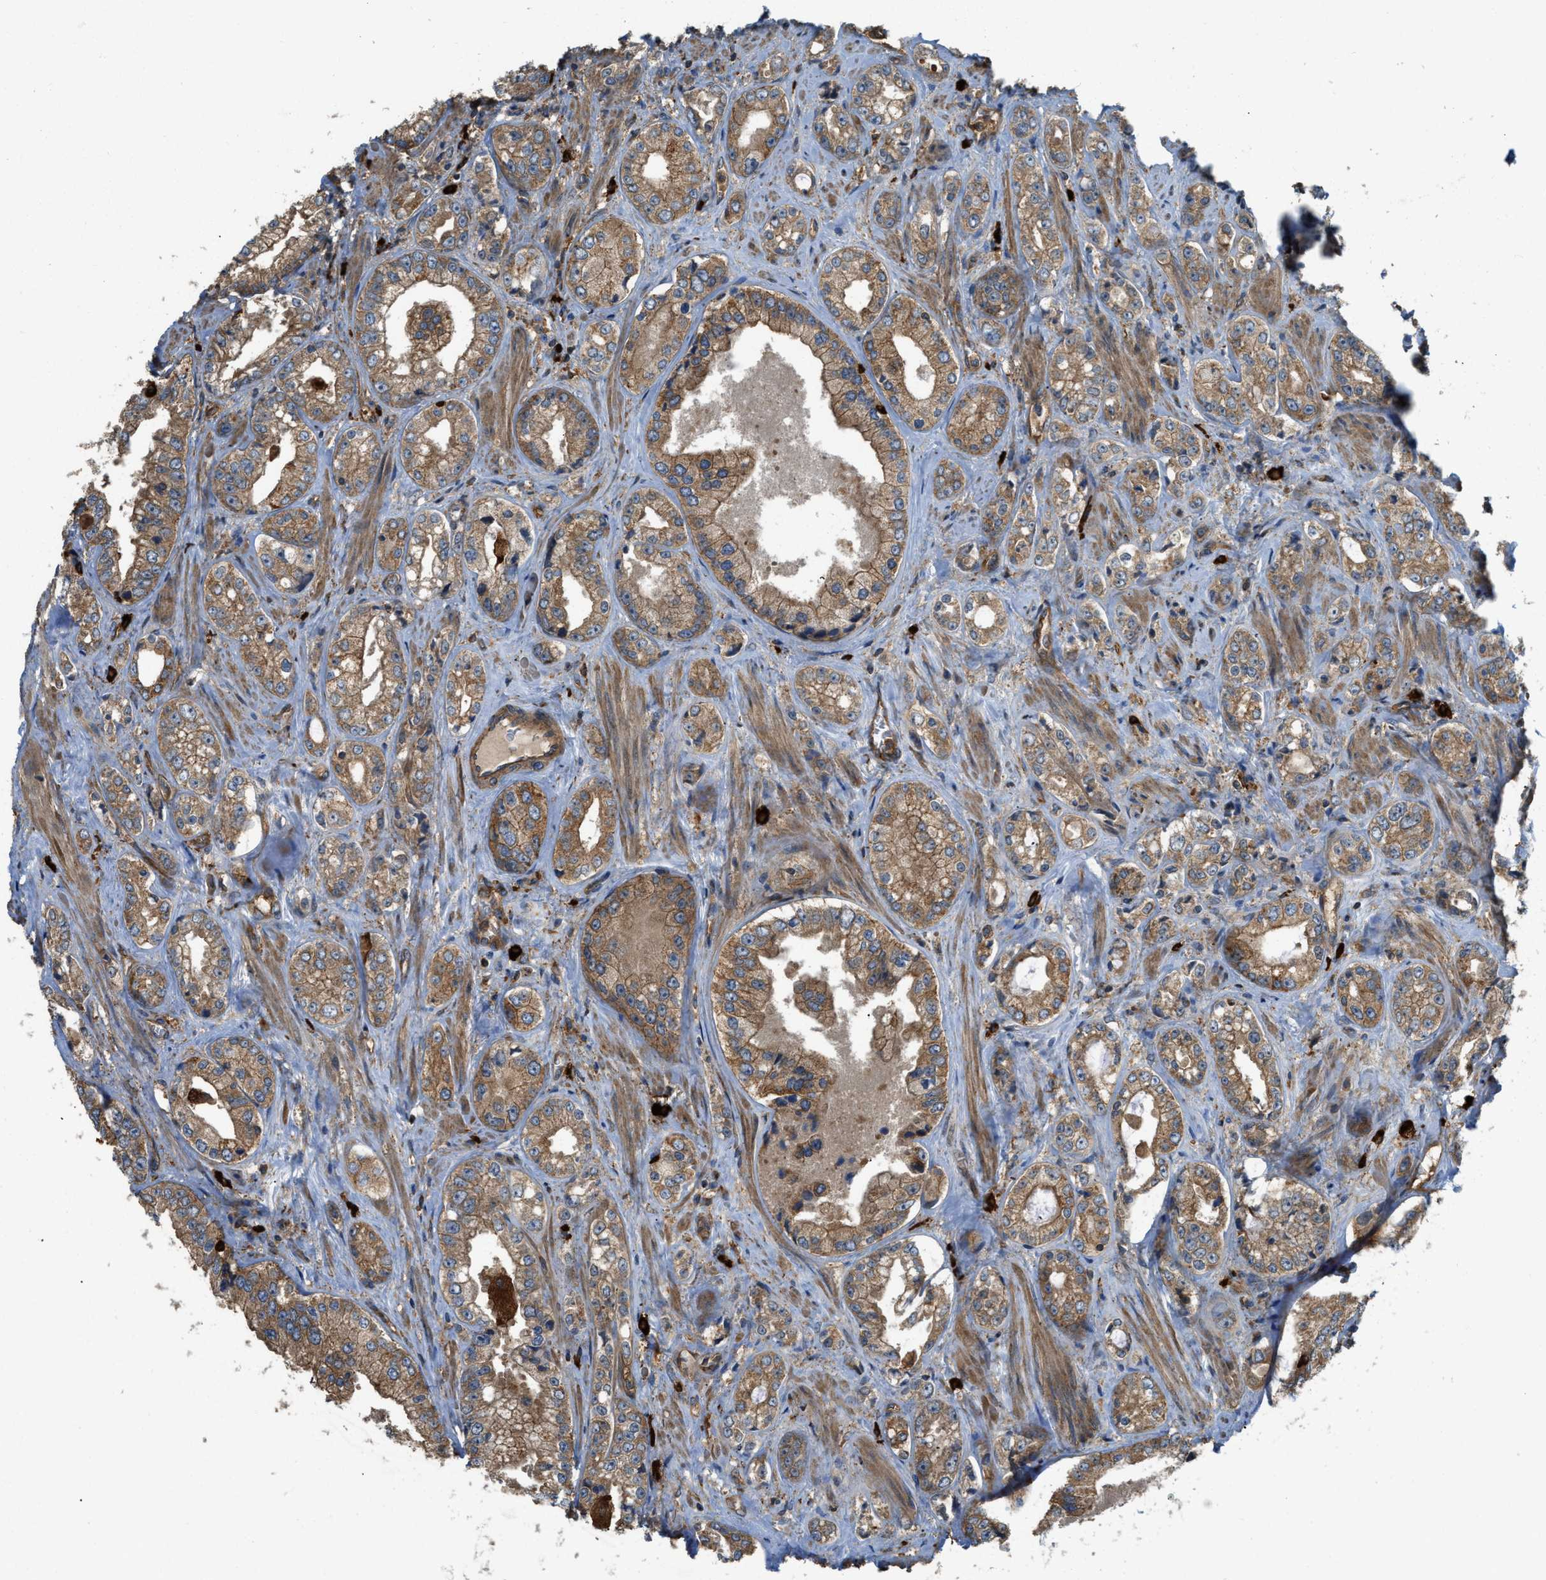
{"staining": {"intensity": "moderate", "quantity": ">75%", "location": "cytoplasmic/membranous"}, "tissue": "prostate cancer", "cell_type": "Tumor cells", "image_type": "cancer", "snomed": [{"axis": "morphology", "description": "Adenocarcinoma, High grade"}, {"axis": "topography", "description": "Prostate"}], "caption": "Immunohistochemical staining of prostate cancer (adenocarcinoma (high-grade)) displays moderate cytoplasmic/membranous protein staining in about >75% of tumor cells.", "gene": "BAG4", "patient": {"sex": "male", "age": 61}}